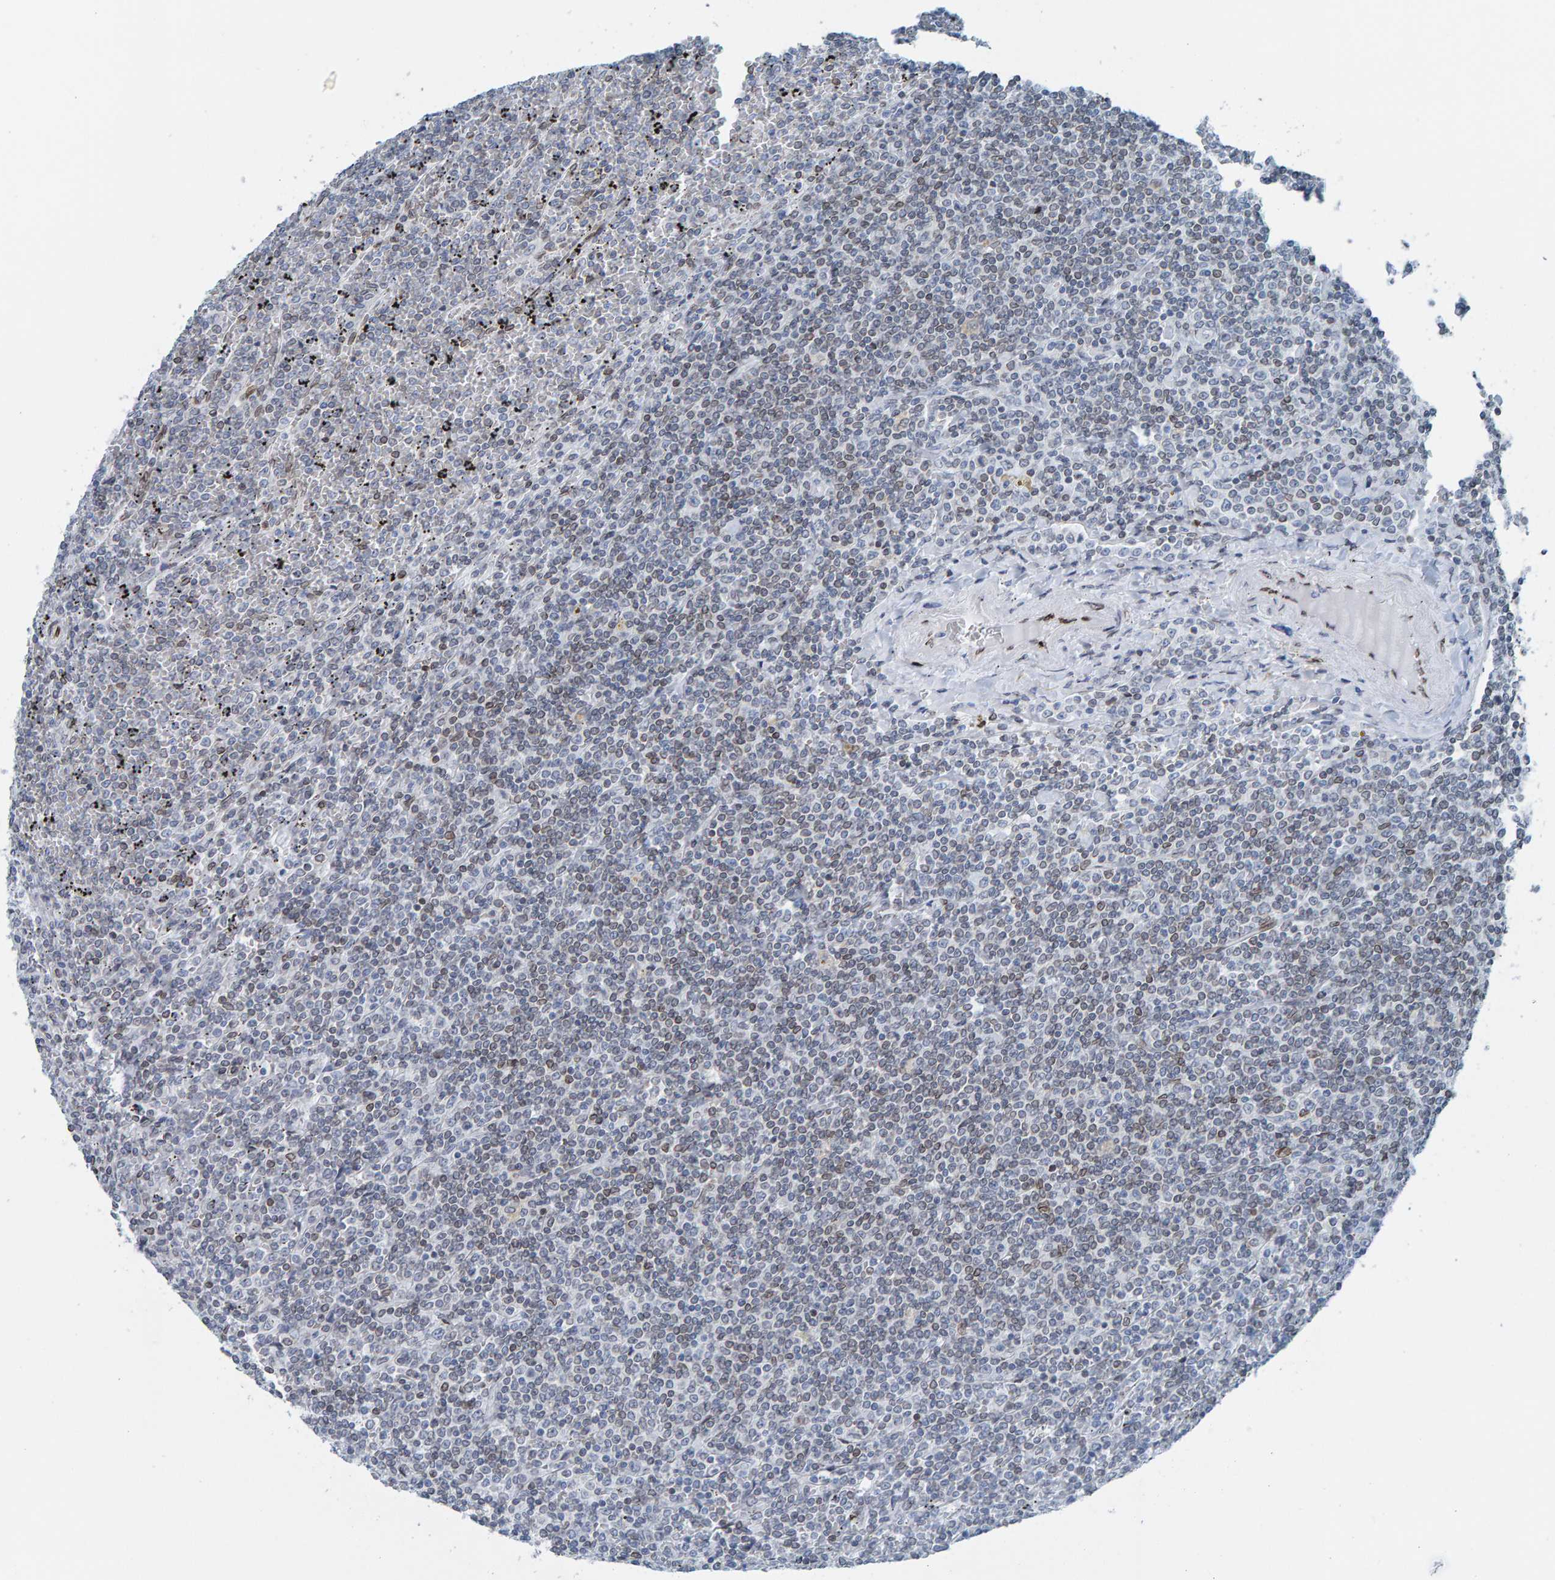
{"staining": {"intensity": "weak", "quantity": "25%-75%", "location": "nuclear"}, "tissue": "lymphoma", "cell_type": "Tumor cells", "image_type": "cancer", "snomed": [{"axis": "morphology", "description": "Malignant lymphoma, non-Hodgkin's type, Low grade"}, {"axis": "topography", "description": "Spleen"}], "caption": "Weak nuclear protein positivity is appreciated in about 25%-75% of tumor cells in lymphoma.", "gene": "LMNB2", "patient": {"sex": "female", "age": 19}}